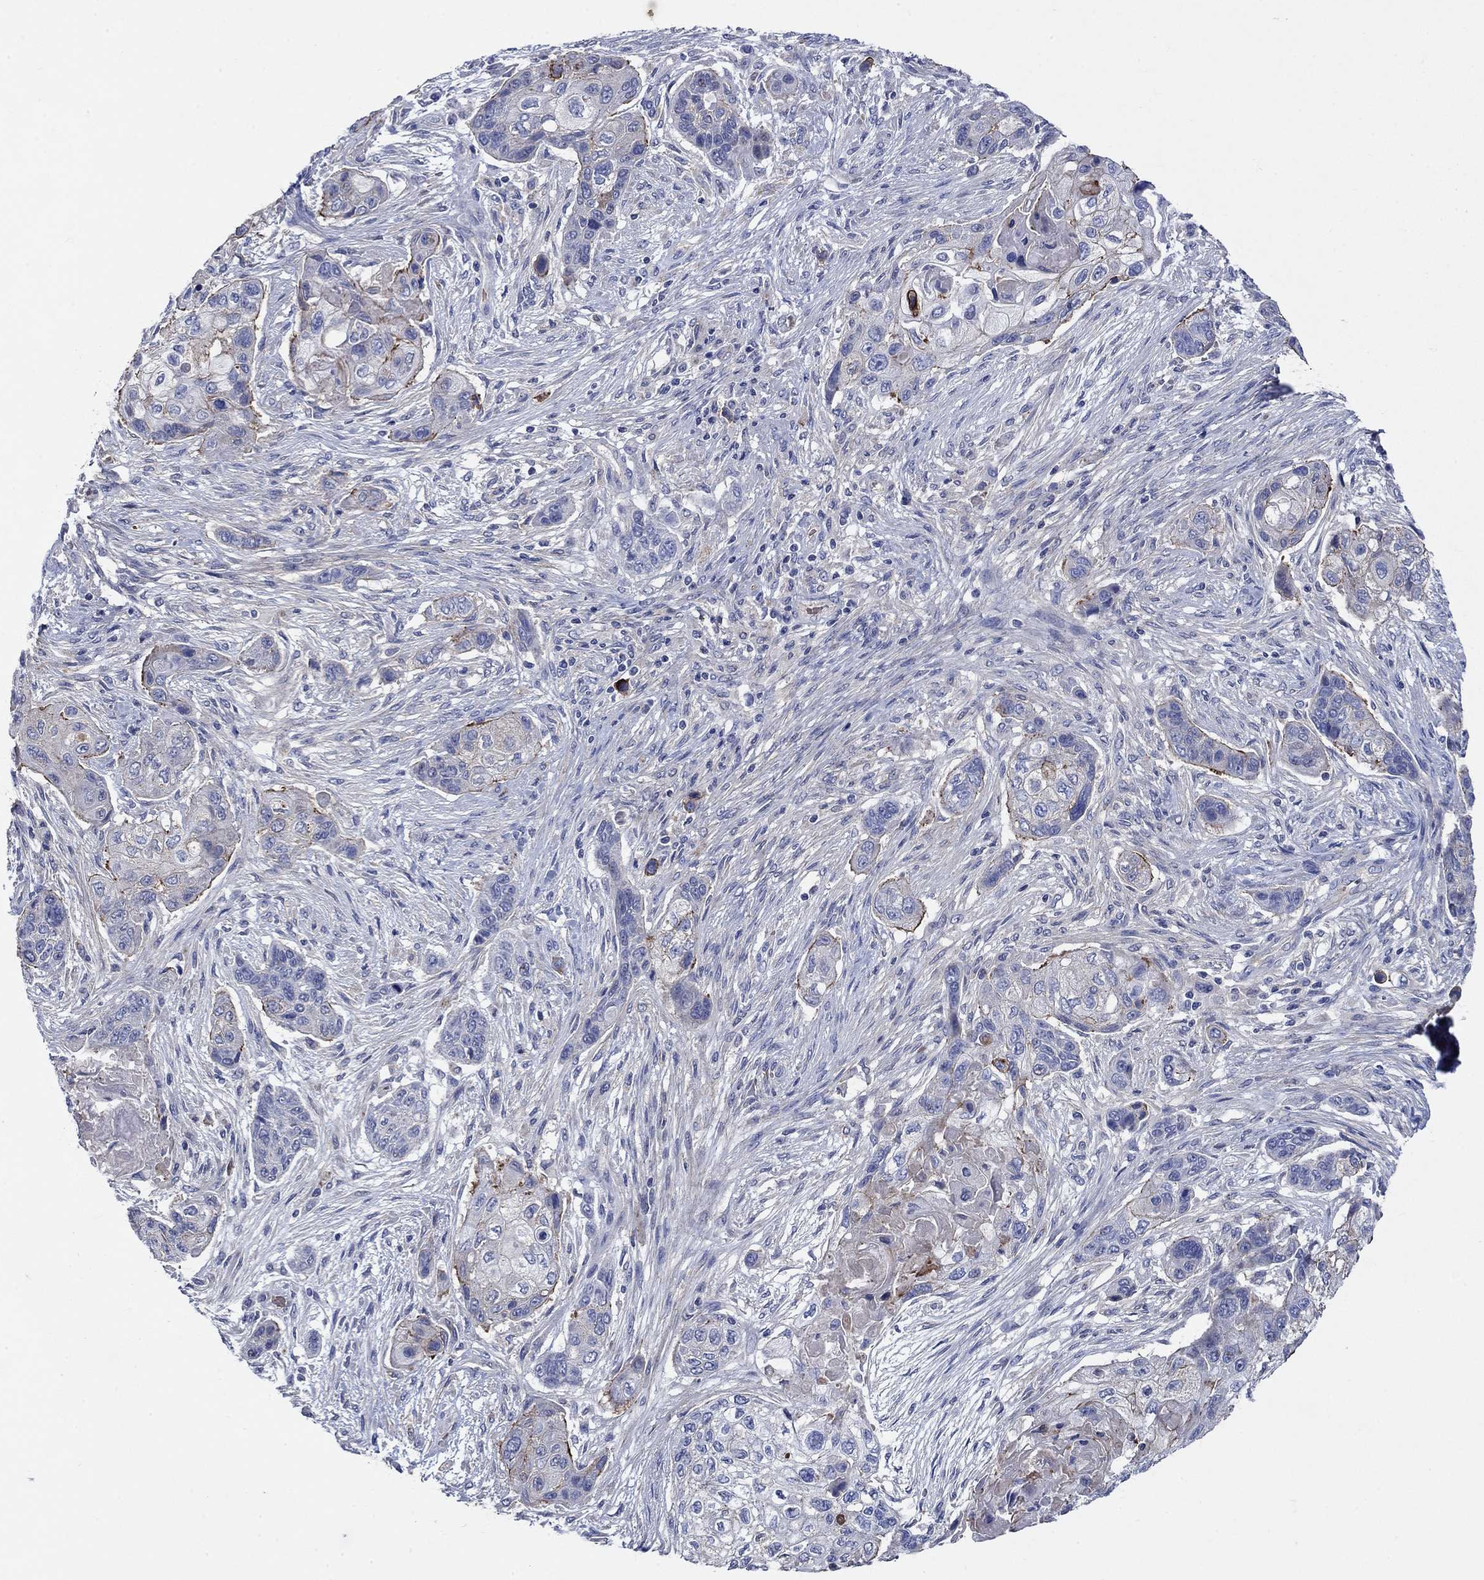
{"staining": {"intensity": "negative", "quantity": "none", "location": "none"}, "tissue": "lung cancer", "cell_type": "Tumor cells", "image_type": "cancer", "snomed": [{"axis": "morphology", "description": "Squamous cell carcinoma, NOS"}, {"axis": "topography", "description": "Lung"}], "caption": "Immunohistochemical staining of squamous cell carcinoma (lung) exhibits no significant staining in tumor cells.", "gene": "FLNC", "patient": {"sex": "male", "age": 69}}